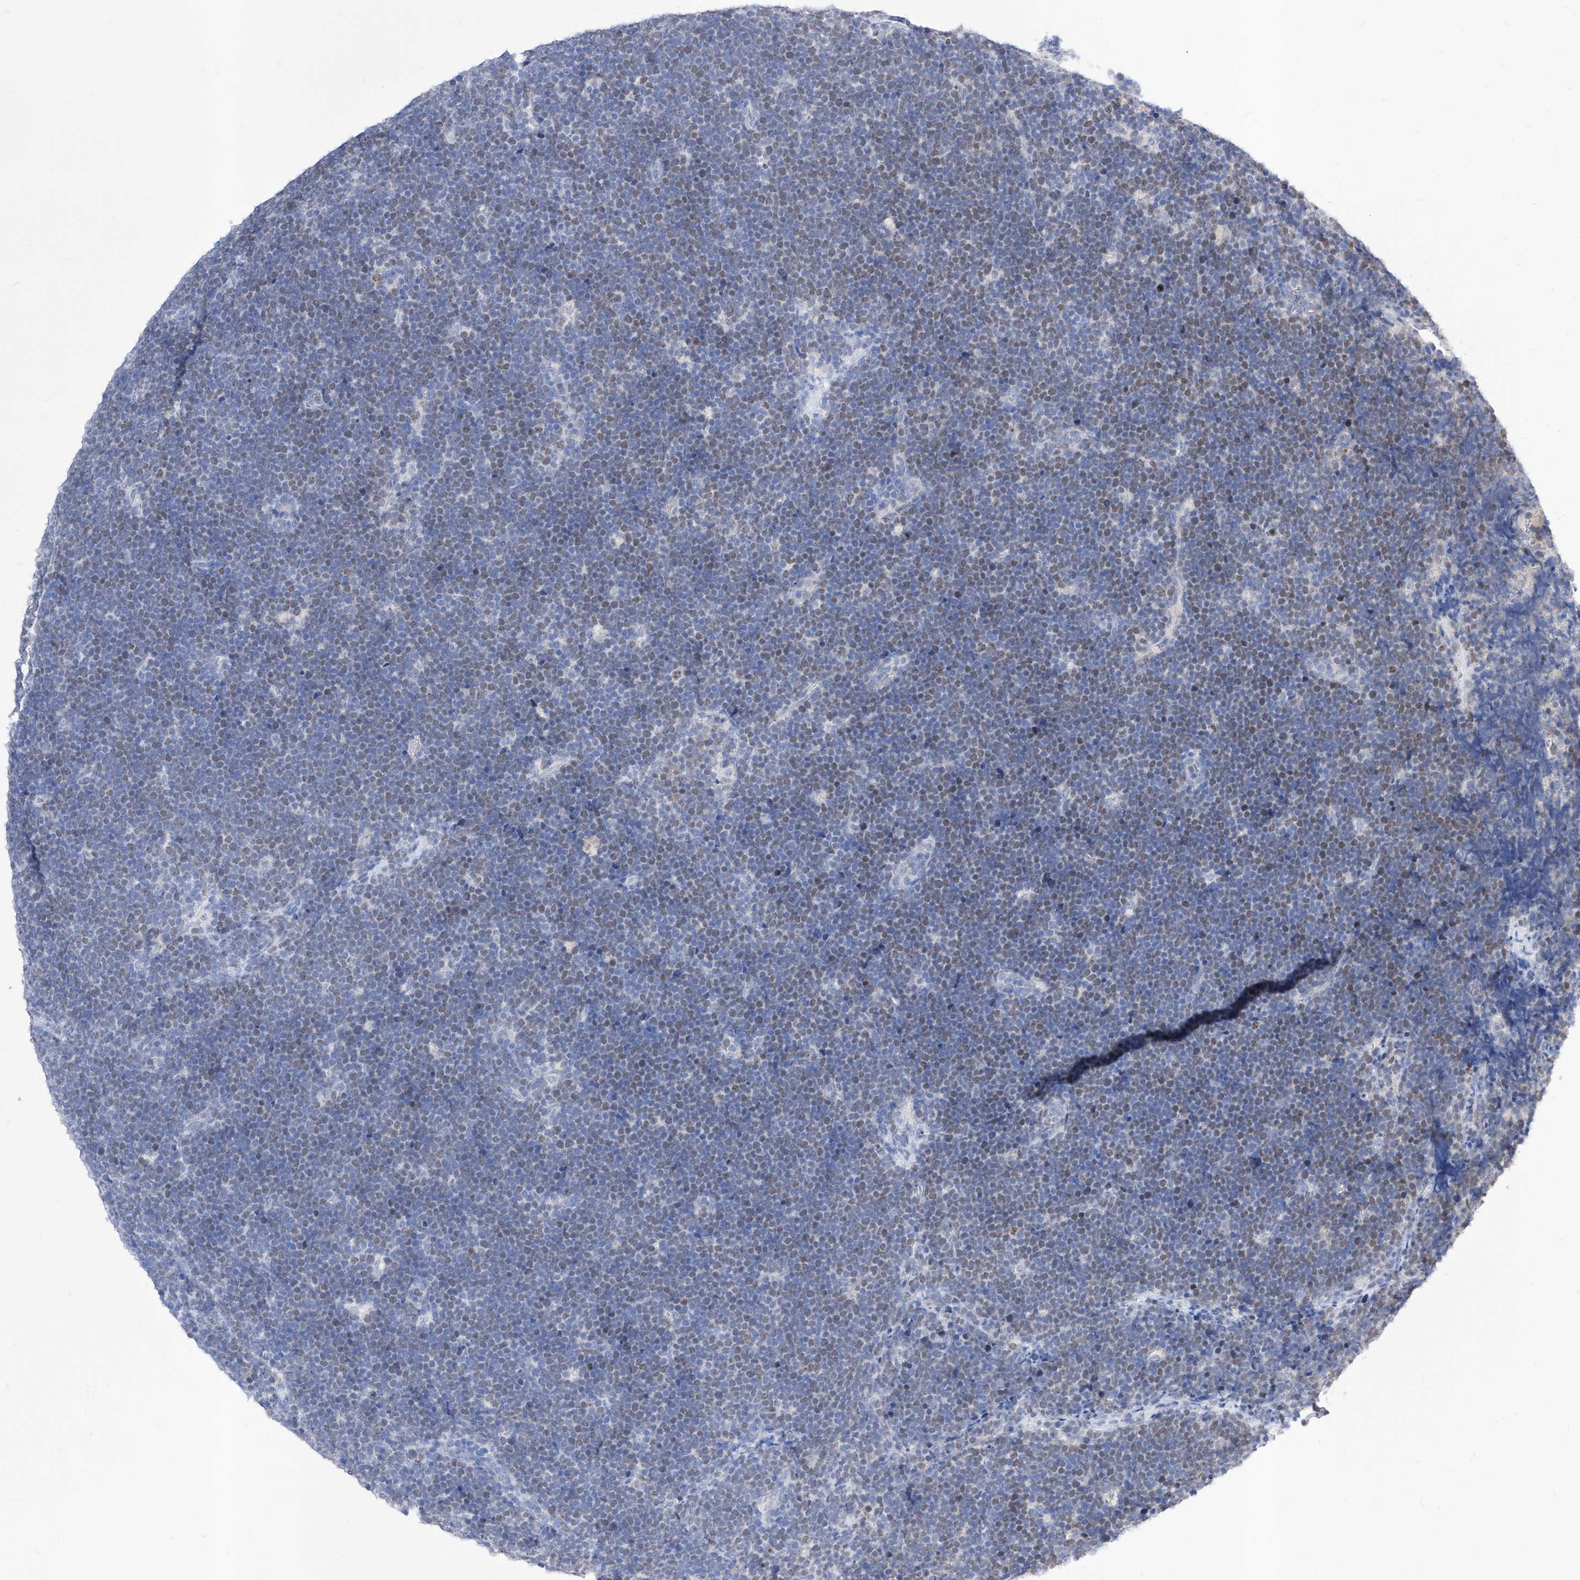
{"staining": {"intensity": "negative", "quantity": "none", "location": "none"}, "tissue": "lymphoma", "cell_type": "Tumor cells", "image_type": "cancer", "snomed": [{"axis": "morphology", "description": "Malignant lymphoma, non-Hodgkin's type, High grade"}, {"axis": "topography", "description": "Lymph node"}], "caption": "A histopathology image of malignant lymphoma, non-Hodgkin's type (high-grade) stained for a protein displays no brown staining in tumor cells. (Brightfield microscopy of DAB immunohistochemistry at high magnification).", "gene": "VAX1", "patient": {"sex": "male", "age": 13}}